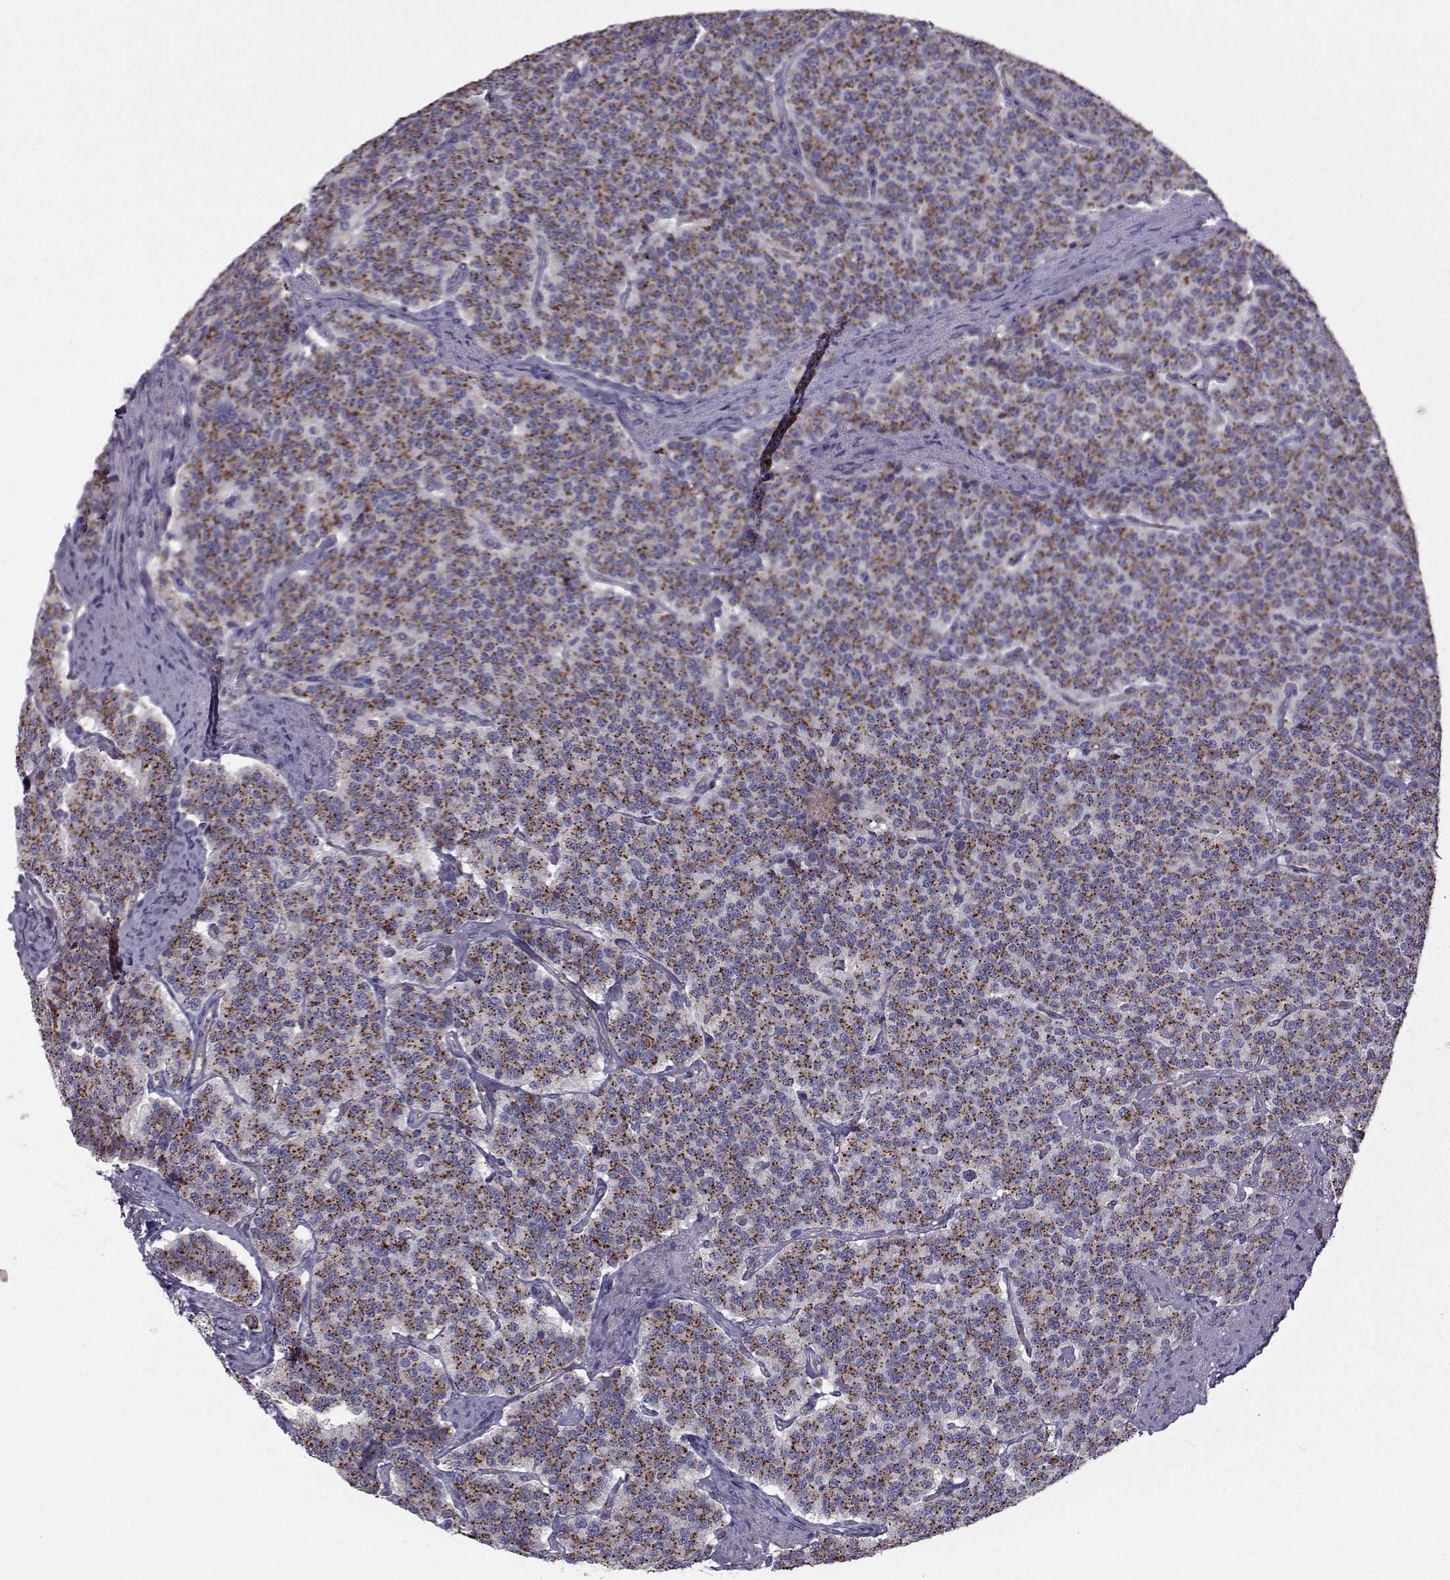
{"staining": {"intensity": "moderate", "quantity": ">75%", "location": "cytoplasmic/membranous"}, "tissue": "carcinoid", "cell_type": "Tumor cells", "image_type": "cancer", "snomed": [{"axis": "morphology", "description": "Carcinoid, malignant, NOS"}, {"axis": "topography", "description": "Small intestine"}], "caption": "Protein analysis of carcinoid tissue reveals moderate cytoplasmic/membranous staining in about >75% of tumor cells. (IHC, brightfield microscopy, high magnification).", "gene": "CALCR", "patient": {"sex": "female", "age": 58}}